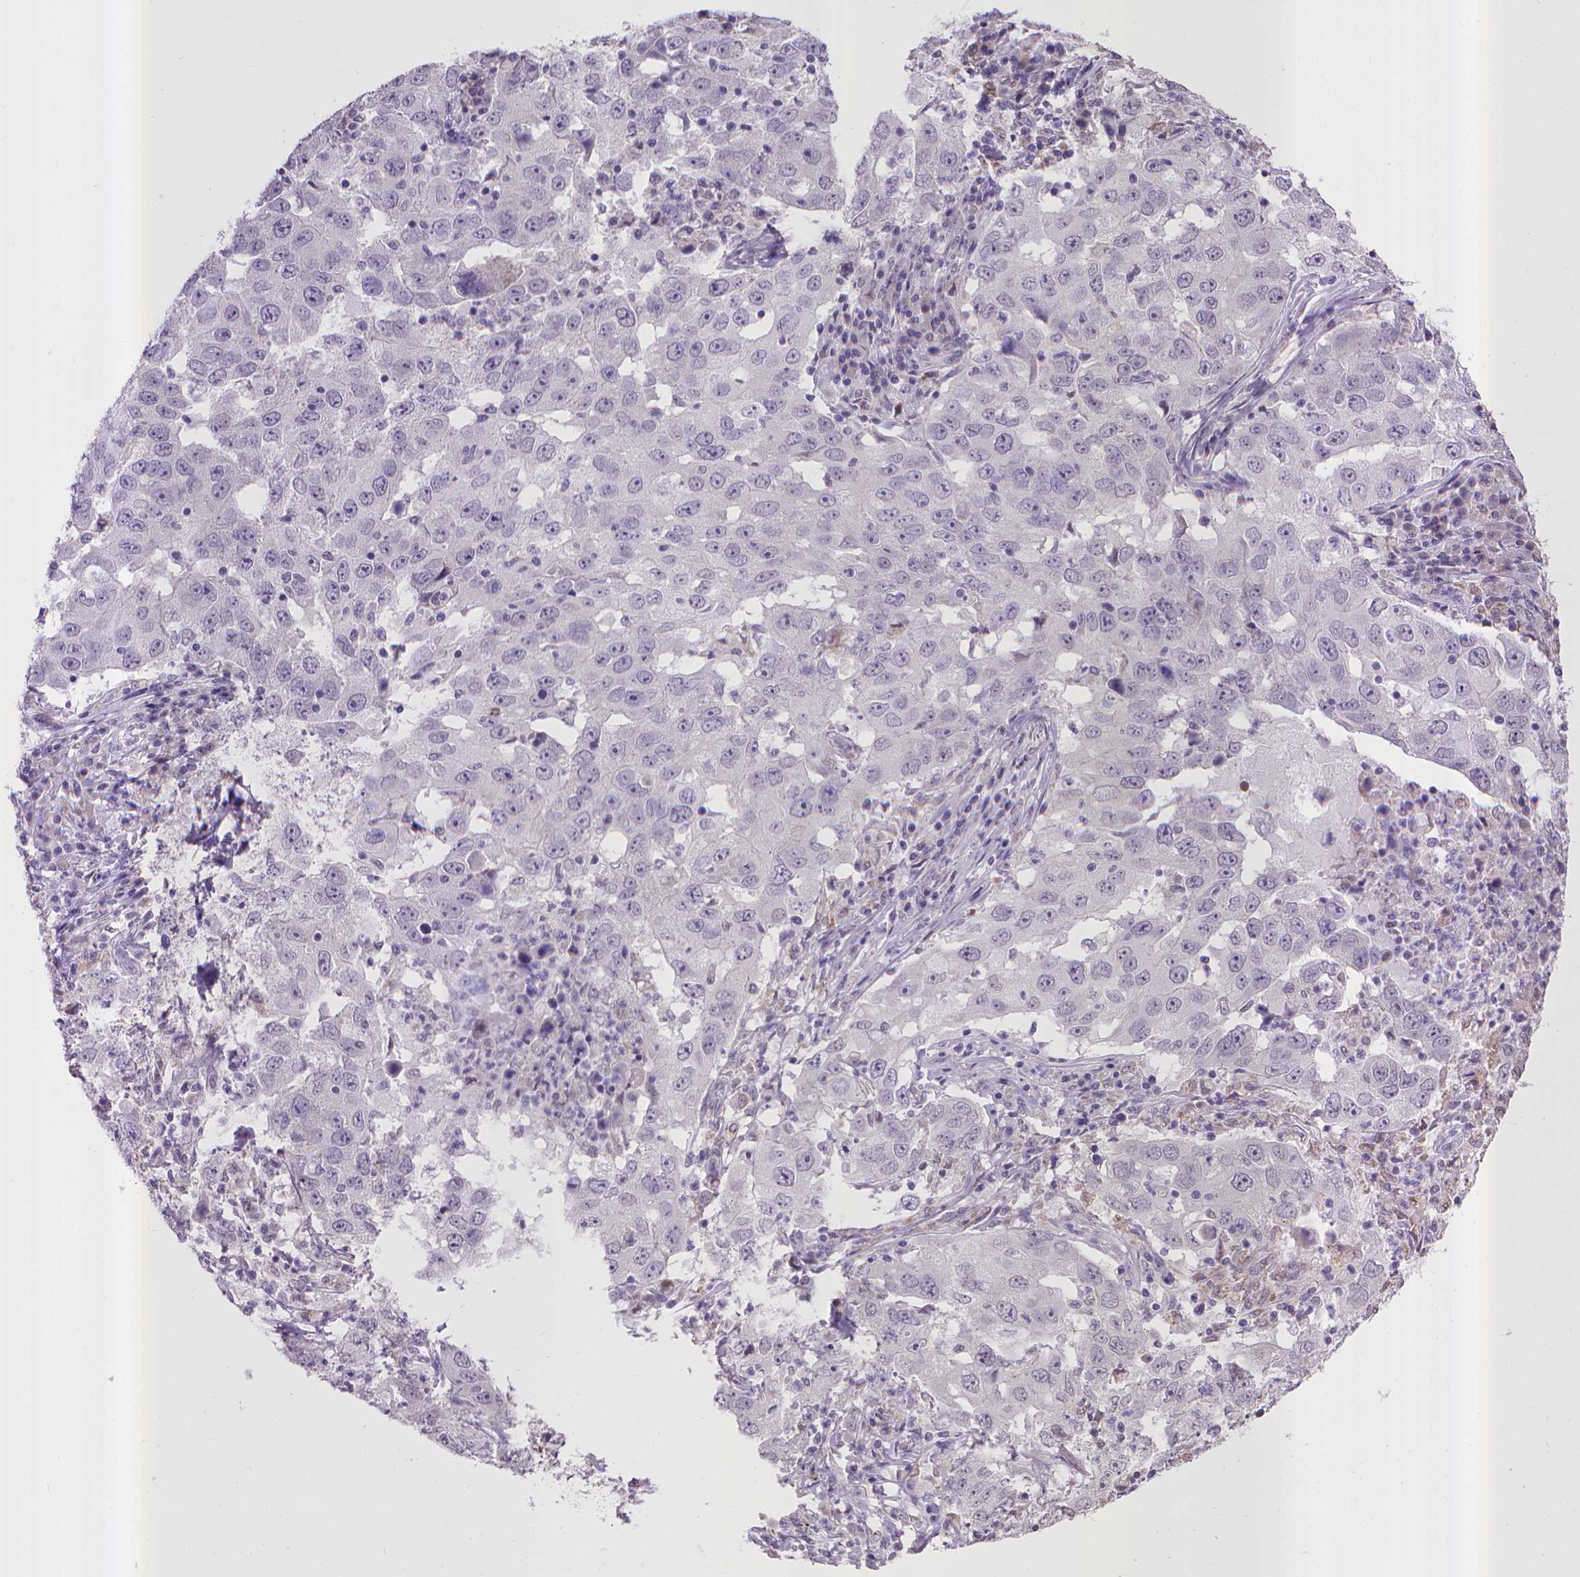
{"staining": {"intensity": "negative", "quantity": "none", "location": "none"}, "tissue": "lung cancer", "cell_type": "Tumor cells", "image_type": "cancer", "snomed": [{"axis": "morphology", "description": "Adenocarcinoma, NOS"}, {"axis": "topography", "description": "Lung"}], "caption": "This micrograph is of lung cancer stained with immunohistochemistry to label a protein in brown with the nuclei are counter-stained blue. There is no positivity in tumor cells. (IHC, brightfield microscopy, high magnification).", "gene": "KMO", "patient": {"sex": "male", "age": 73}}